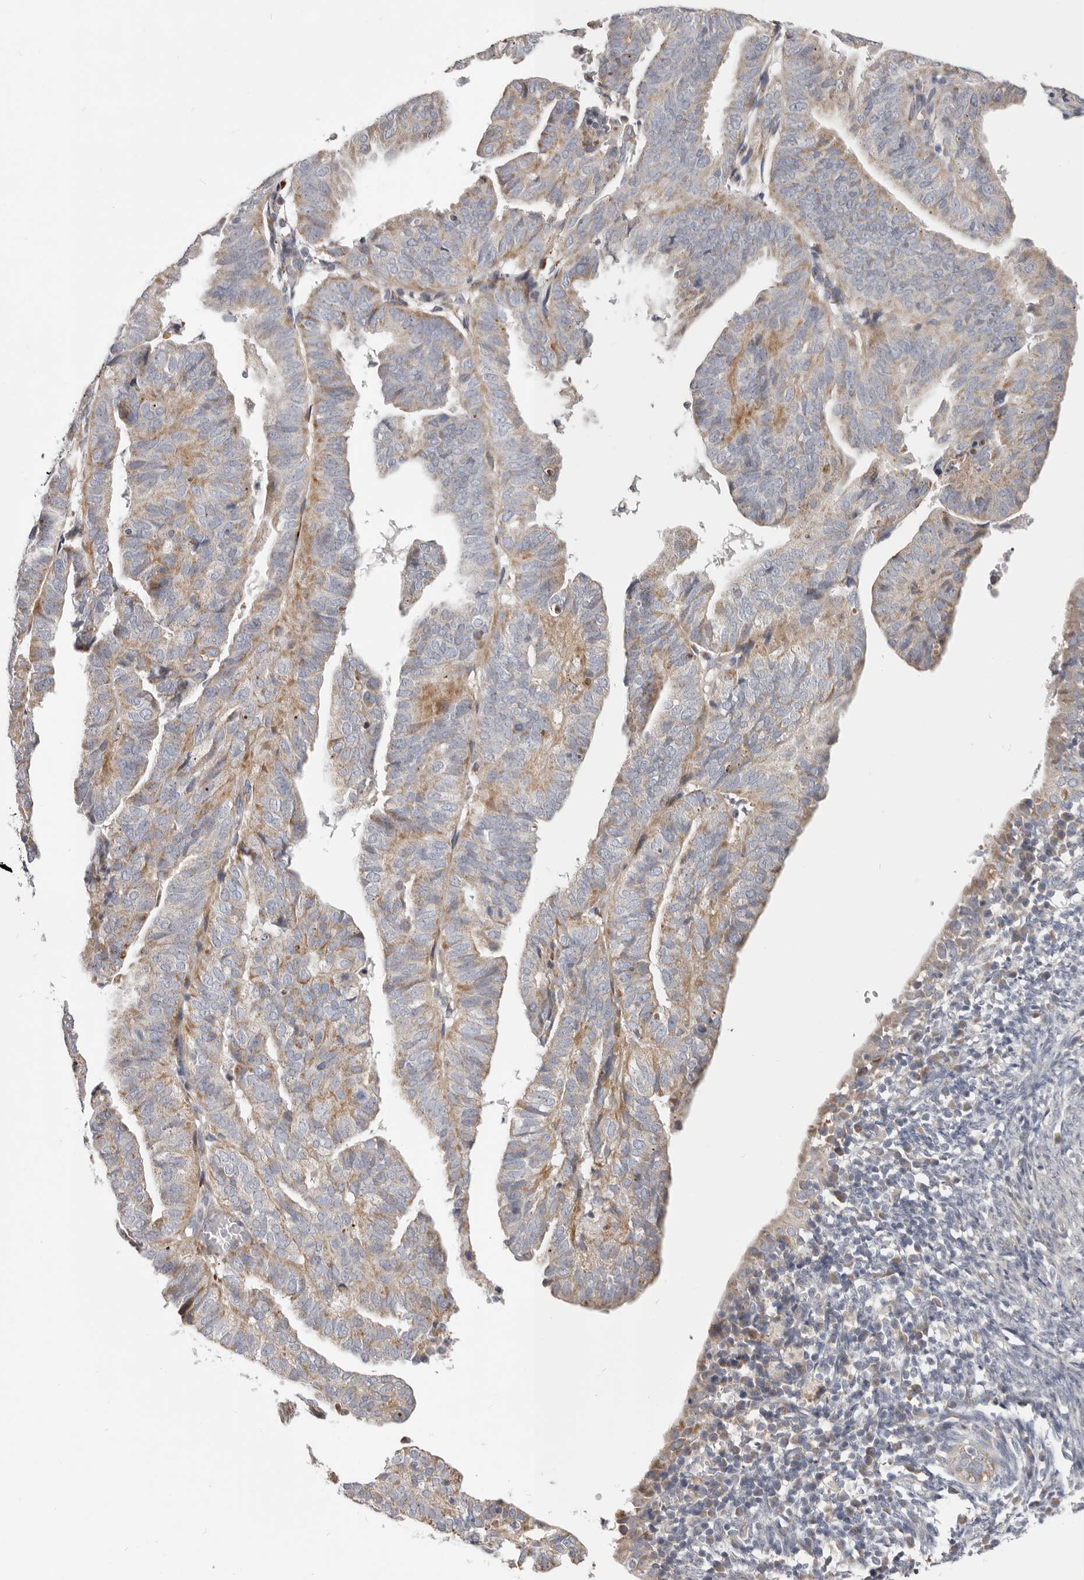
{"staining": {"intensity": "moderate", "quantity": "25%-75%", "location": "cytoplasmic/membranous"}, "tissue": "endometrial cancer", "cell_type": "Tumor cells", "image_type": "cancer", "snomed": [{"axis": "morphology", "description": "Adenocarcinoma, NOS"}, {"axis": "topography", "description": "Uterus"}], "caption": "Immunohistochemical staining of endometrial cancer exhibits medium levels of moderate cytoplasmic/membranous protein expression in approximately 25%-75% of tumor cells.", "gene": "MRPS10", "patient": {"sex": "female", "age": 77}}